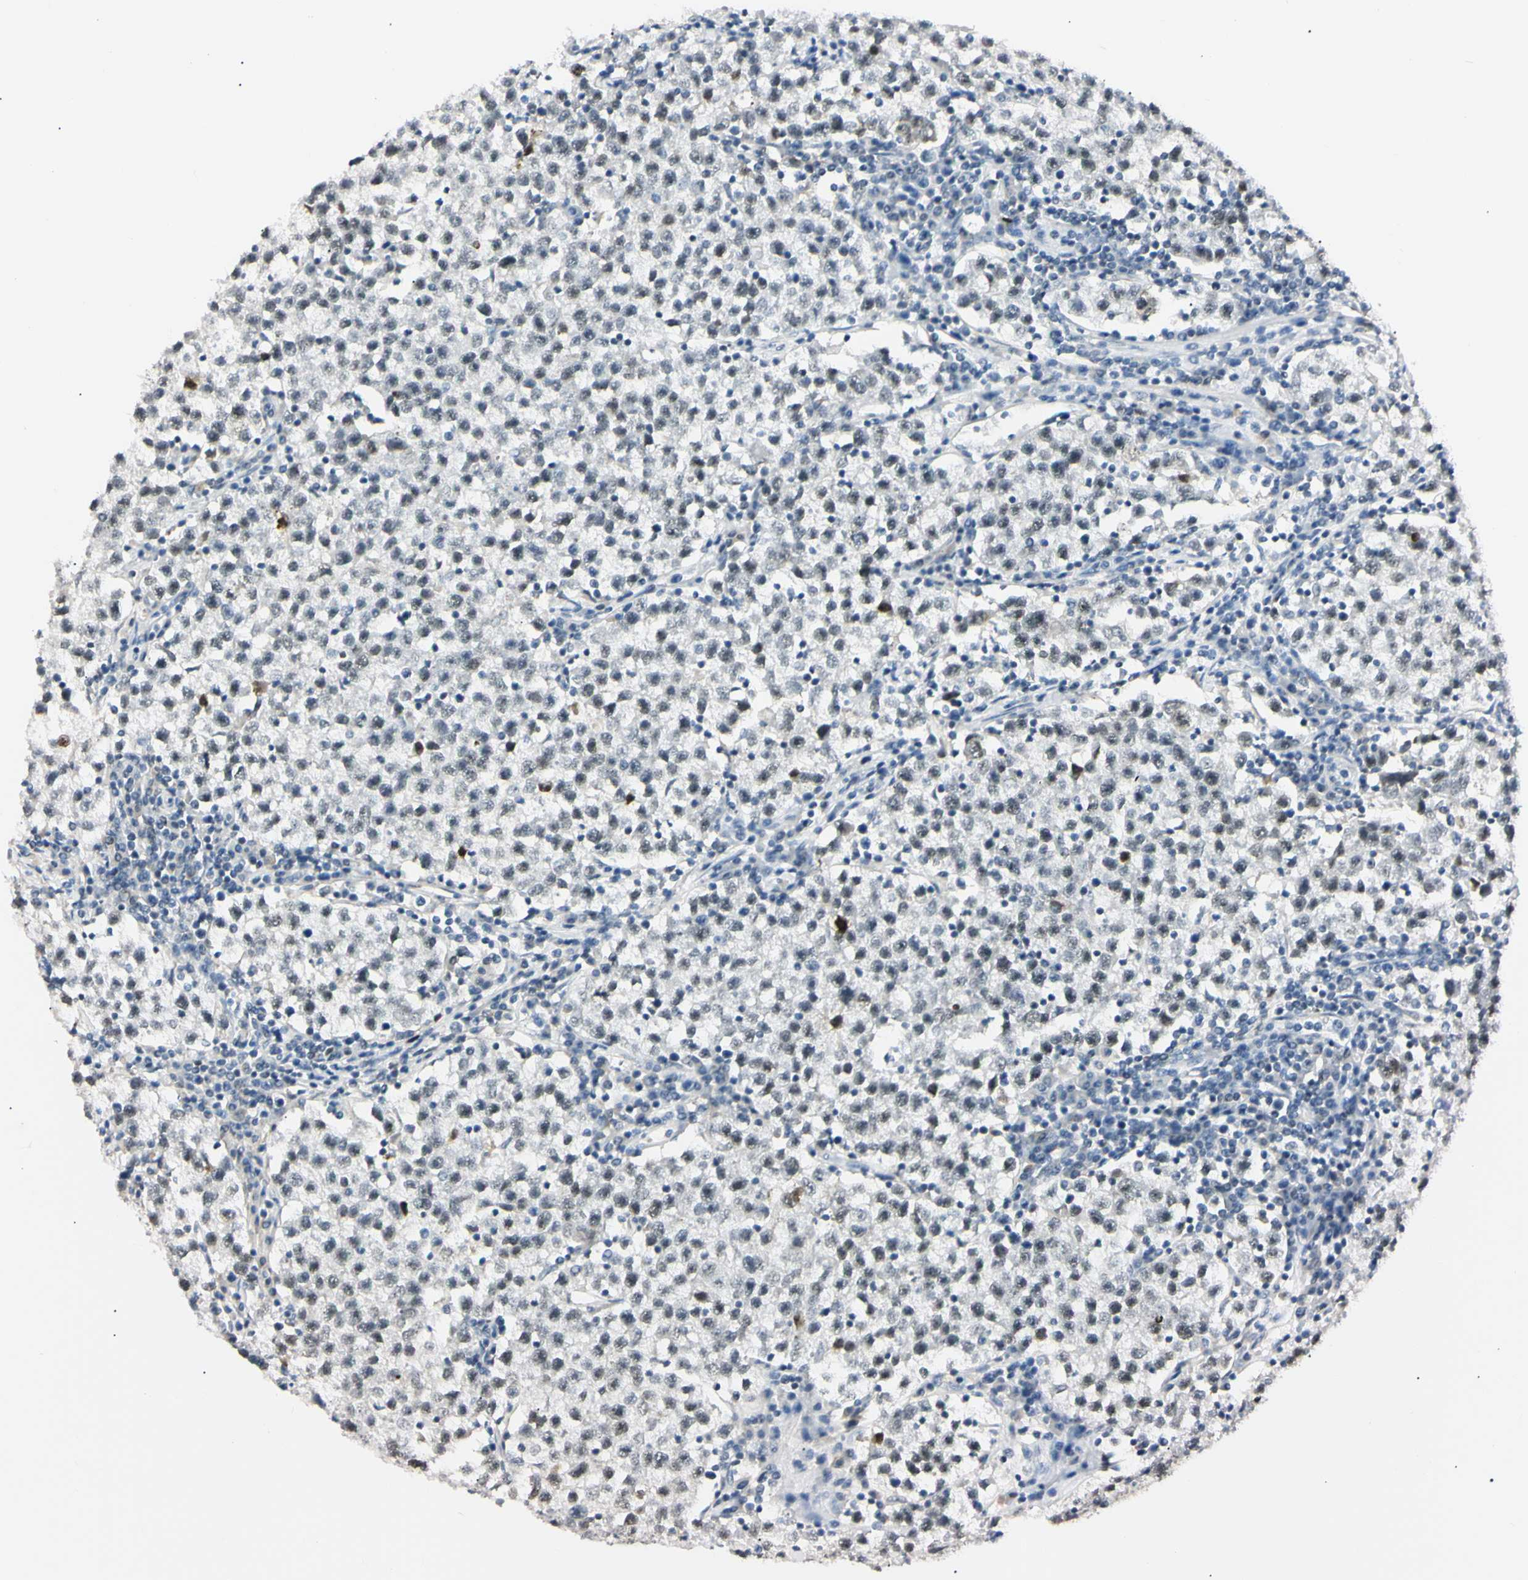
{"staining": {"intensity": "negative", "quantity": "none", "location": "none"}, "tissue": "testis cancer", "cell_type": "Tumor cells", "image_type": "cancer", "snomed": [{"axis": "morphology", "description": "Seminoma, NOS"}, {"axis": "topography", "description": "Testis"}], "caption": "A high-resolution micrograph shows immunohistochemistry staining of testis seminoma, which displays no significant expression in tumor cells.", "gene": "ZNF134", "patient": {"sex": "male", "age": 22}}